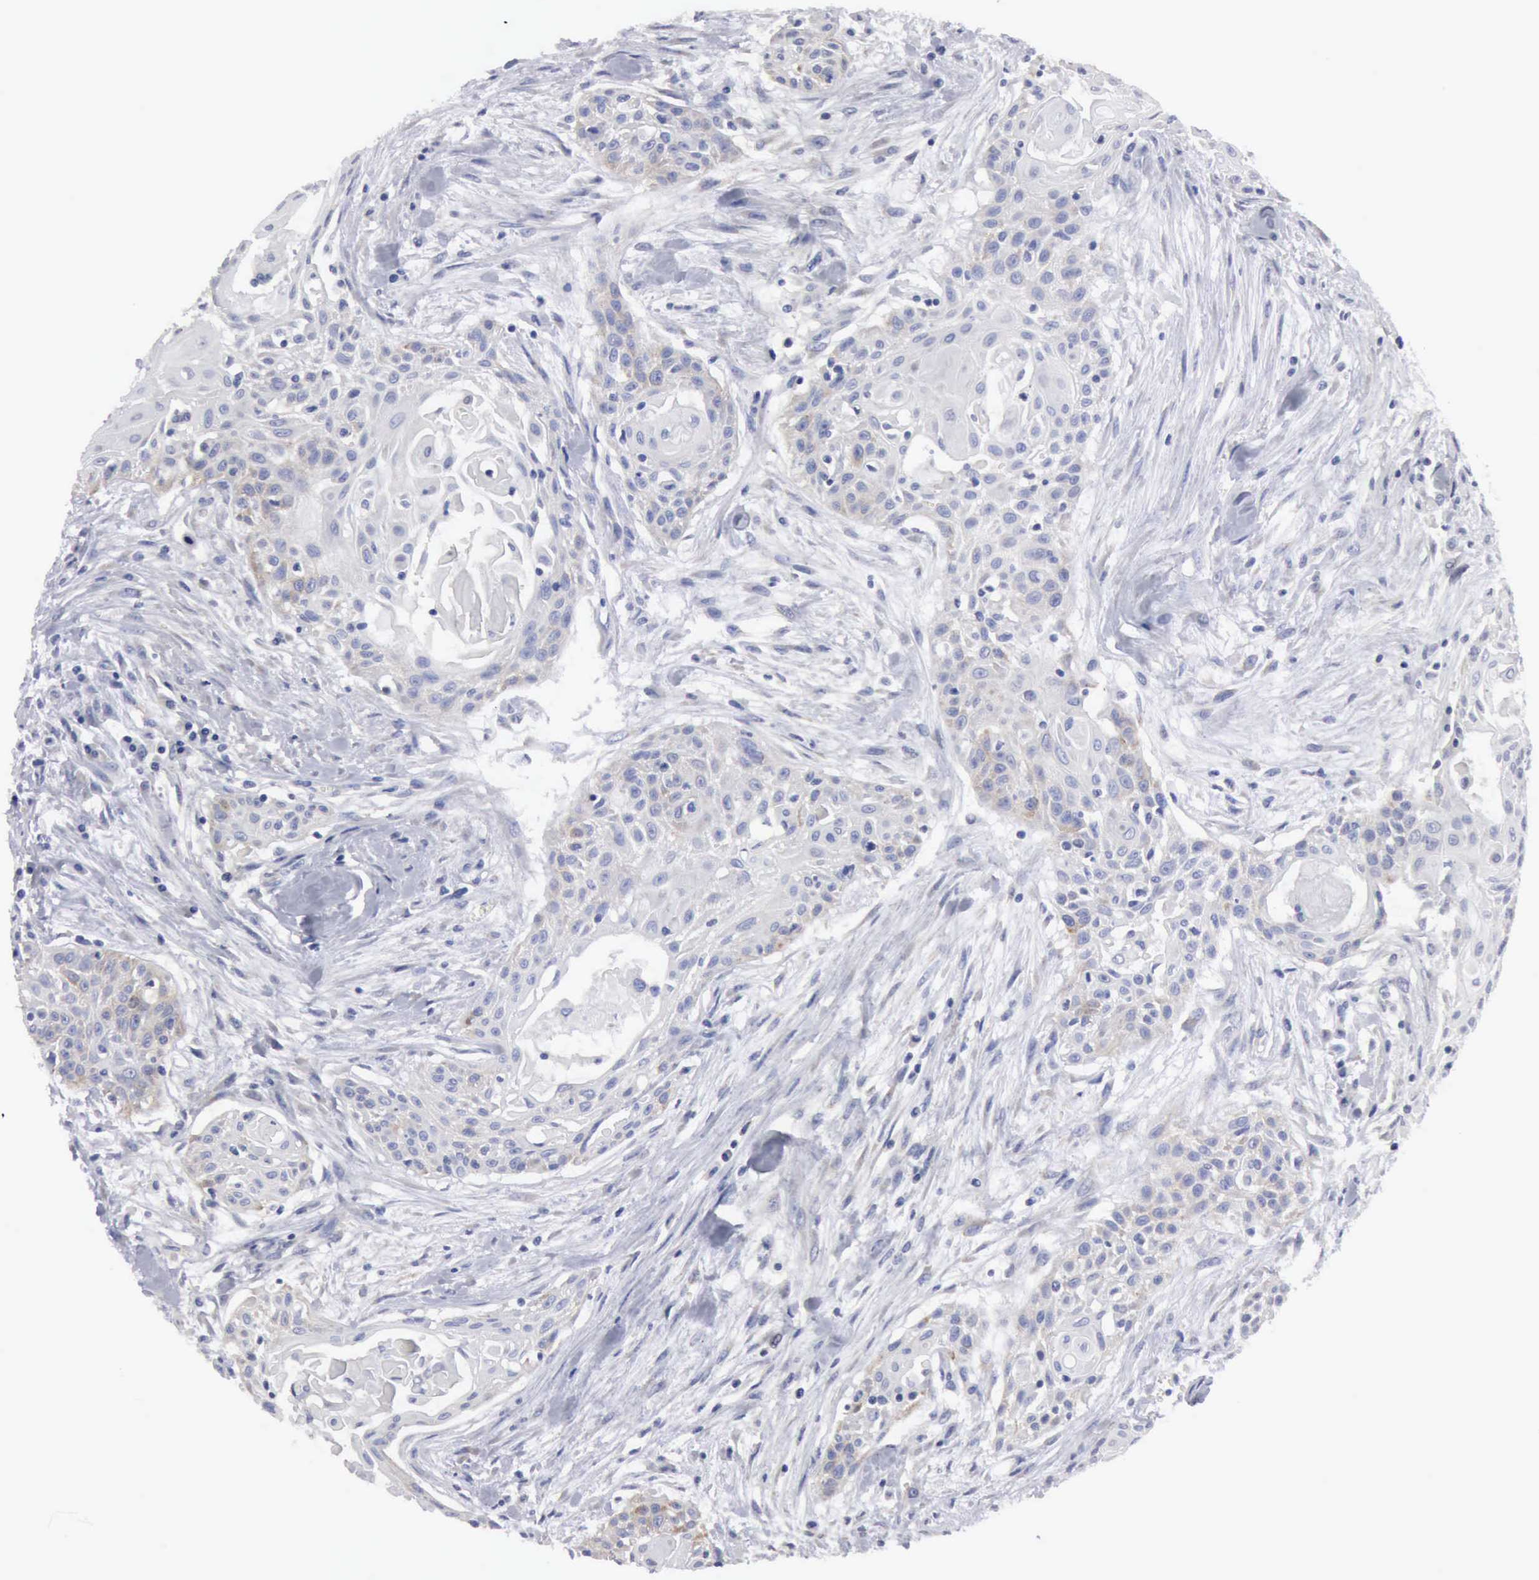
{"staining": {"intensity": "moderate", "quantity": "<25%", "location": "cytoplasmic/membranous"}, "tissue": "head and neck cancer", "cell_type": "Tumor cells", "image_type": "cancer", "snomed": [{"axis": "morphology", "description": "Squamous cell carcinoma, NOS"}, {"axis": "morphology", "description": "Squamous cell carcinoma, metastatic, NOS"}, {"axis": "topography", "description": "Lymph node"}, {"axis": "topography", "description": "Salivary gland"}, {"axis": "topography", "description": "Head-Neck"}], "caption": "IHC (DAB) staining of metastatic squamous cell carcinoma (head and neck) shows moderate cytoplasmic/membranous protein staining in about <25% of tumor cells.", "gene": "TXLNG", "patient": {"sex": "female", "age": 74}}